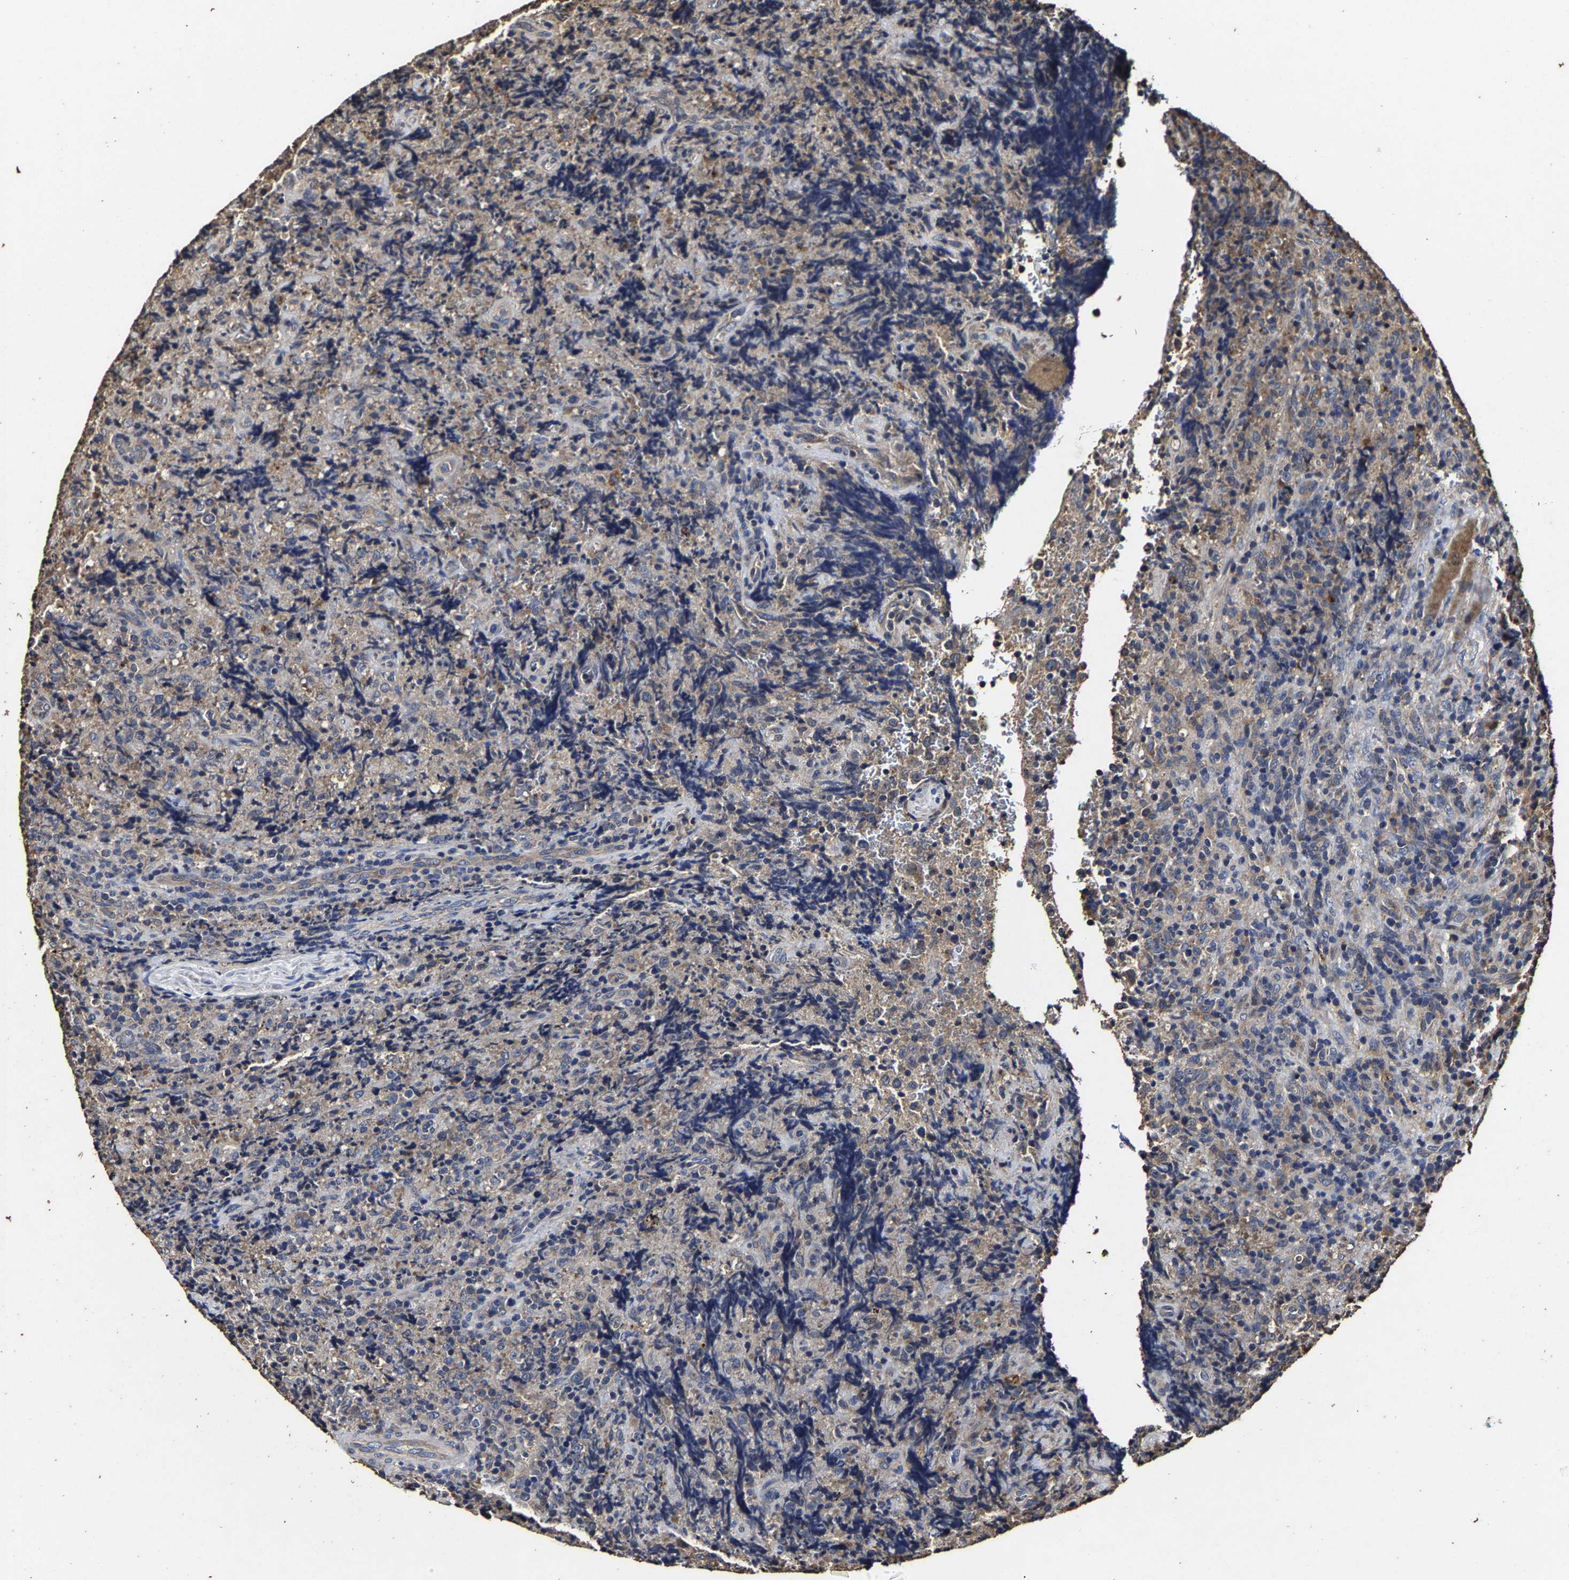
{"staining": {"intensity": "negative", "quantity": "none", "location": "none"}, "tissue": "lymphoma", "cell_type": "Tumor cells", "image_type": "cancer", "snomed": [{"axis": "morphology", "description": "Malignant lymphoma, non-Hodgkin's type, High grade"}, {"axis": "topography", "description": "Tonsil"}], "caption": "Tumor cells are negative for brown protein staining in malignant lymphoma, non-Hodgkin's type (high-grade).", "gene": "PPM1K", "patient": {"sex": "female", "age": 36}}